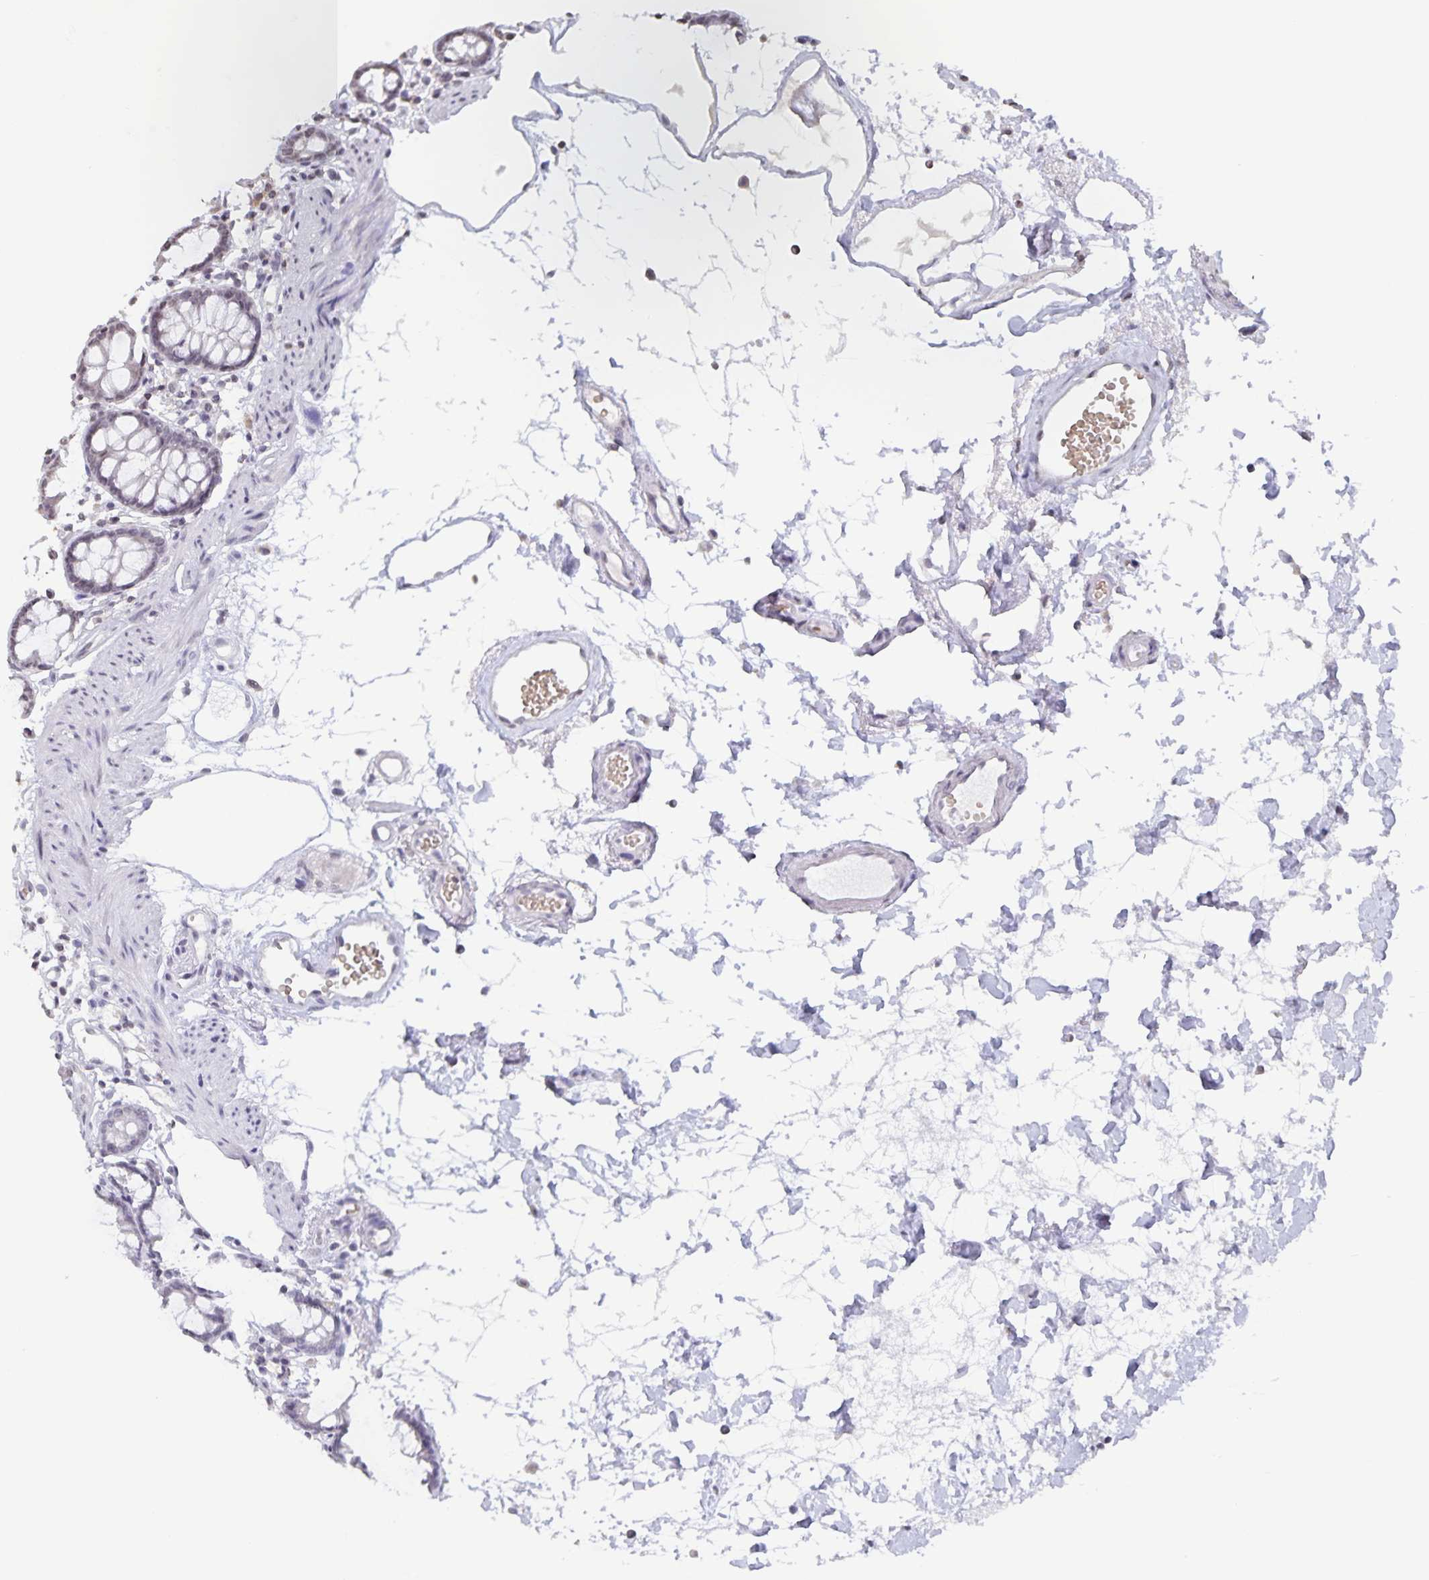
{"staining": {"intensity": "negative", "quantity": "none", "location": "none"}, "tissue": "colon", "cell_type": "Endothelial cells", "image_type": "normal", "snomed": [{"axis": "morphology", "description": "Normal tissue, NOS"}, {"axis": "topography", "description": "Colon"}], "caption": "Colon stained for a protein using IHC exhibits no staining endothelial cells.", "gene": "AQP4", "patient": {"sex": "female", "age": 84}}